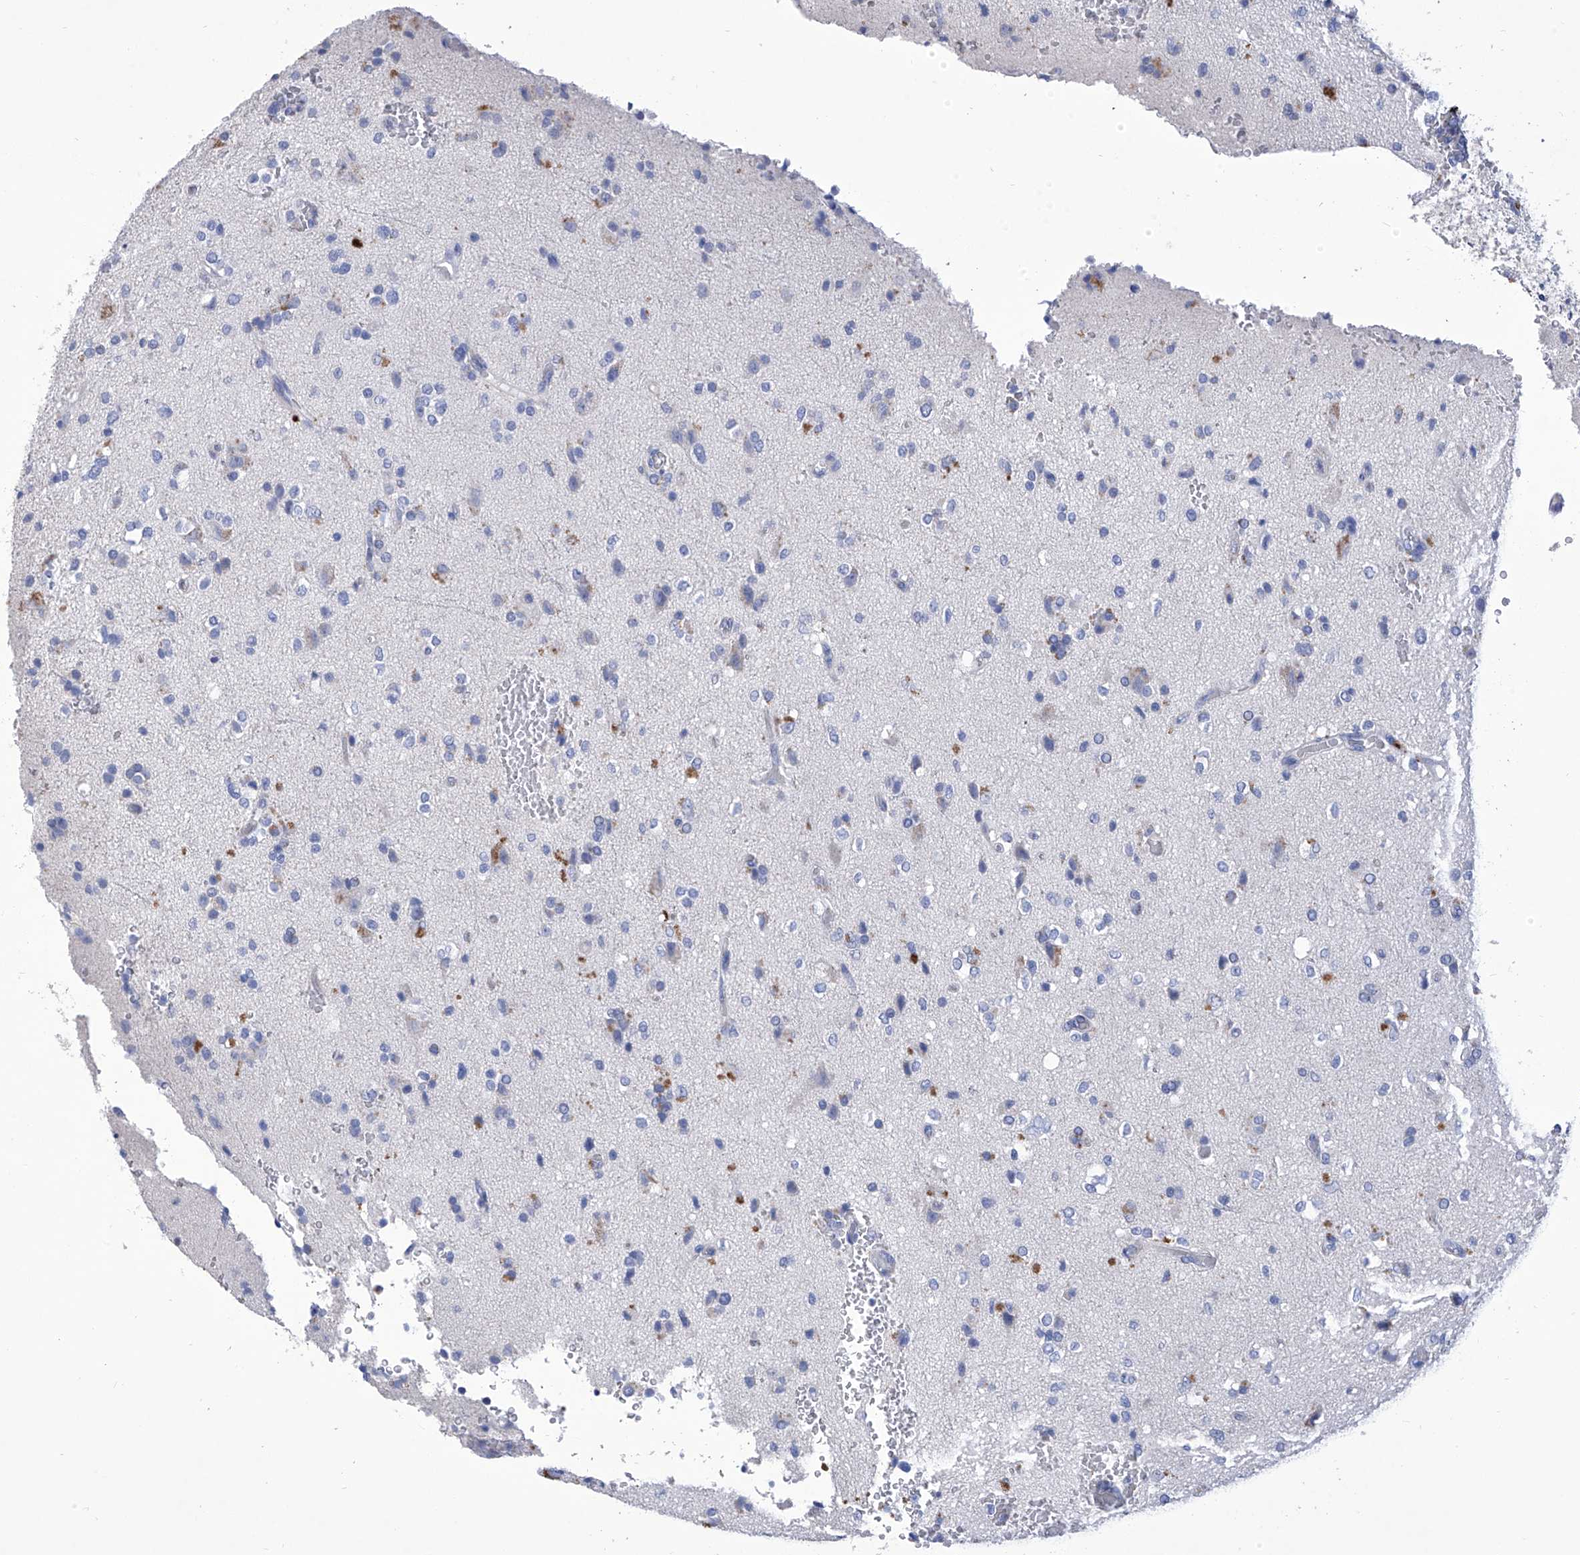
{"staining": {"intensity": "negative", "quantity": "none", "location": "none"}, "tissue": "glioma", "cell_type": "Tumor cells", "image_type": "cancer", "snomed": [{"axis": "morphology", "description": "Glioma, malignant, High grade"}, {"axis": "topography", "description": "Brain"}], "caption": "The photomicrograph displays no significant positivity in tumor cells of glioma.", "gene": "IFNL2", "patient": {"sex": "male", "age": 47}}